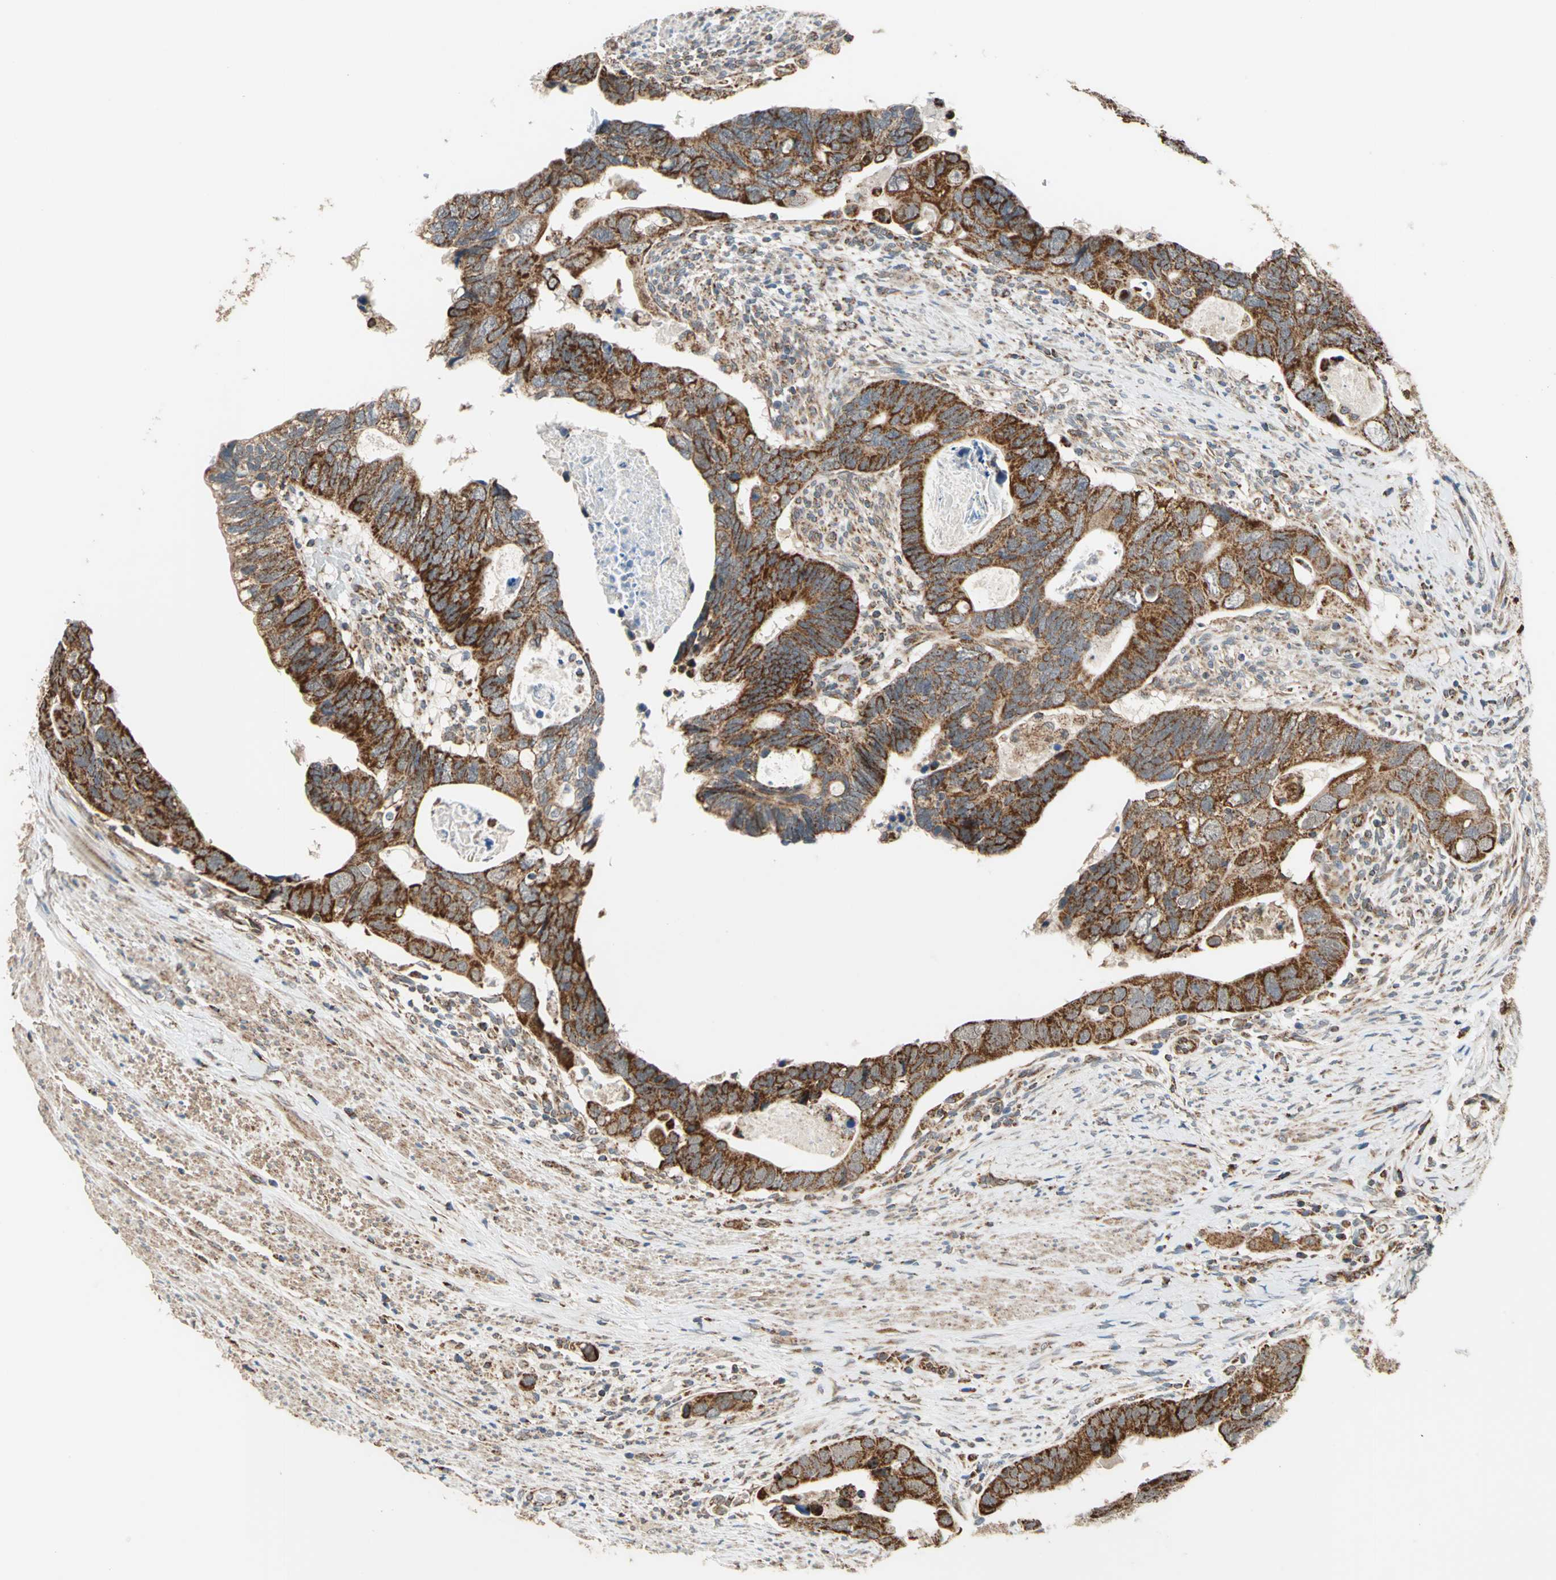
{"staining": {"intensity": "strong", "quantity": ">75%", "location": "cytoplasmic/membranous"}, "tissue": "colorectal cancer", "cell_type": "Tumor cells", "image_type": "cancer", "snomed": [{"axis": "morphology", "description": "Adenocarcinoma, NOS"}, {"axis": "topography", "description": "Rectum"}], "caption": "Protein expression by IHC exhibits strong cytoplasmic/membranous expression in approximately >75% of tumor cells in colorectal adenocarcinoma.", "gene": "MRPS22", "patient": {"sex": "male", "age": 53}}